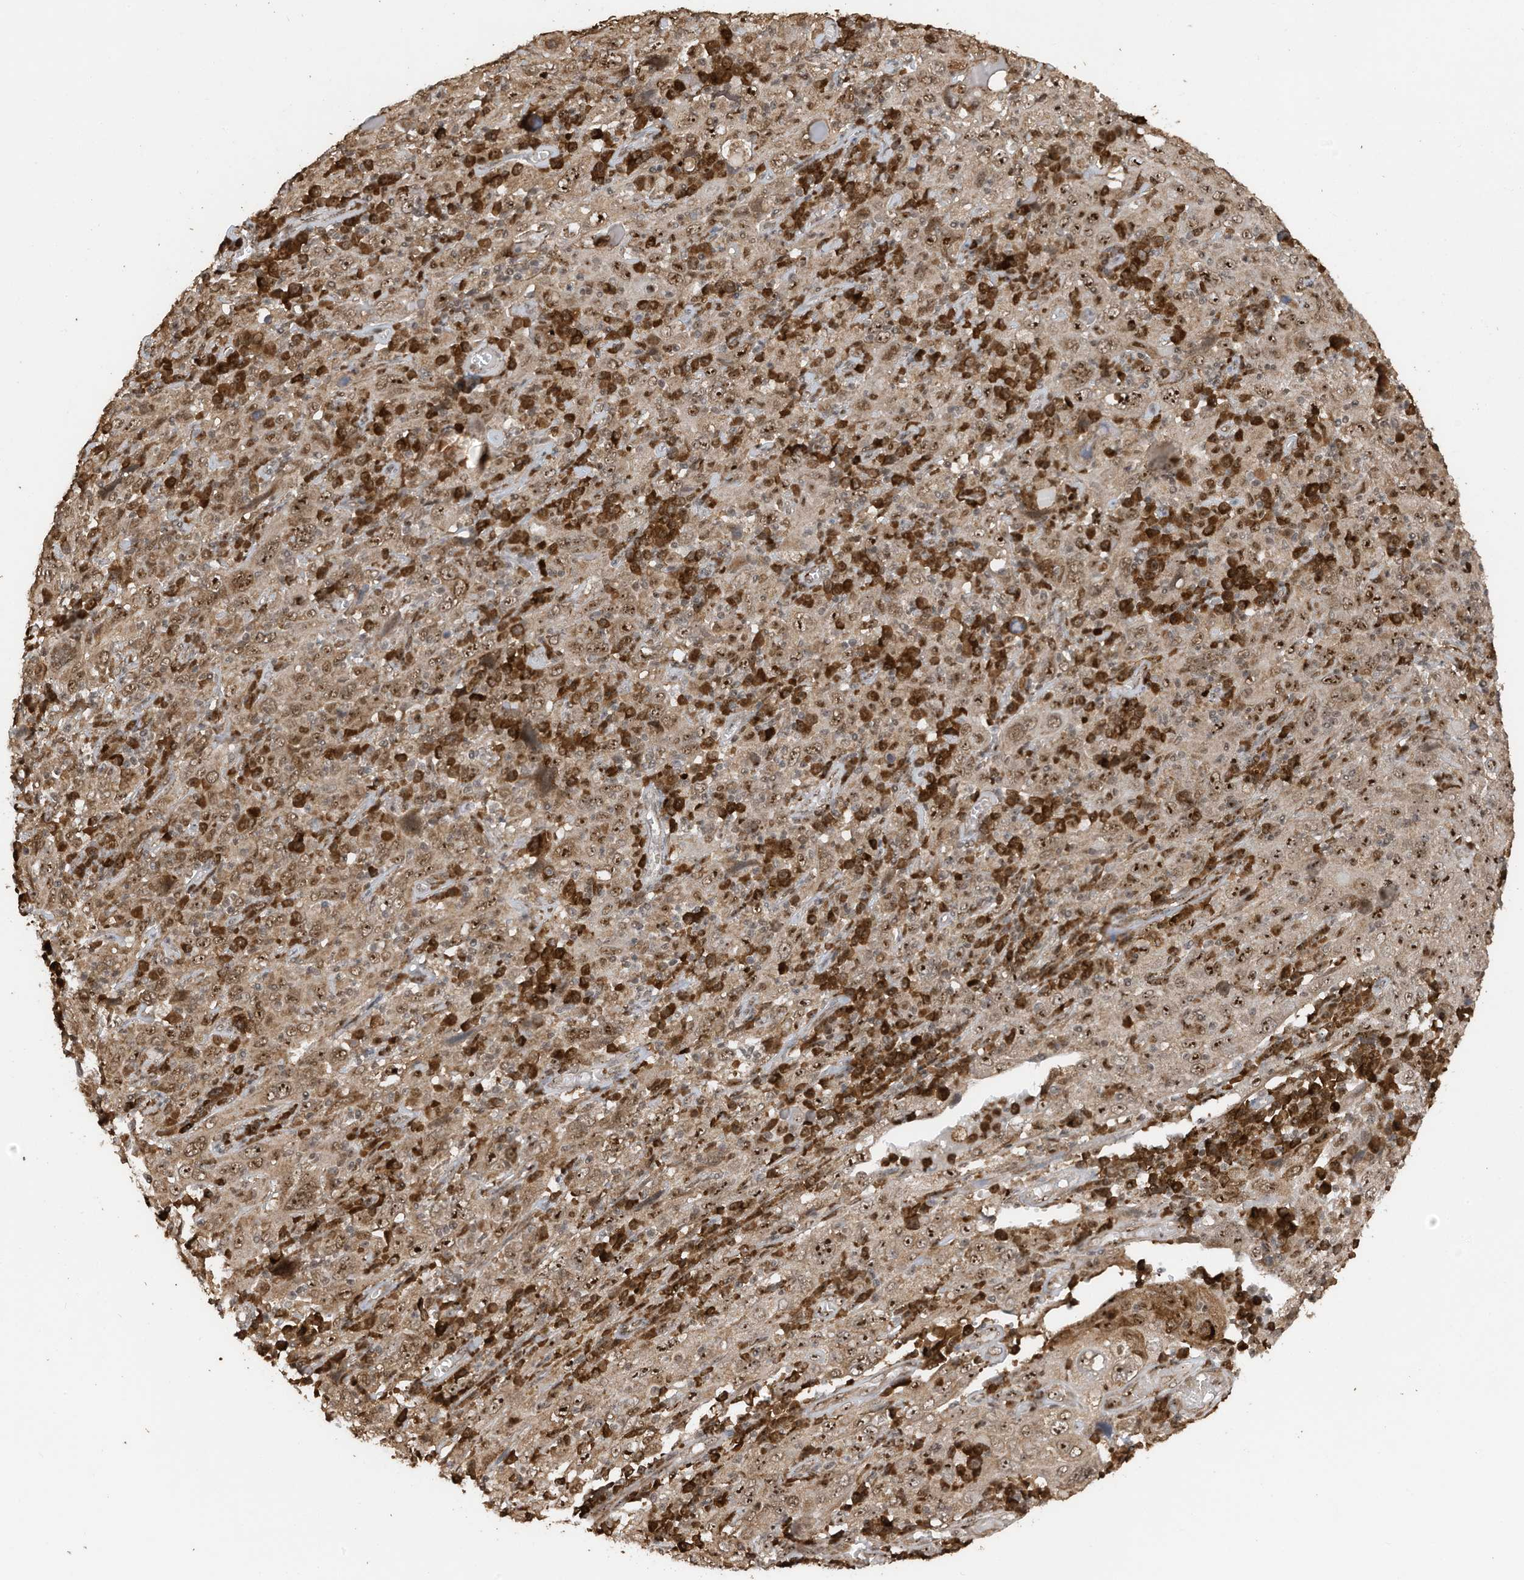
{"staining": {"intensity": "moderate", "quantity": ">75%", "location": "cytoplasmic/membranous,nuclear"}, "tissue": "cervical cancer", "cell_type": "Tumor cells", "image_type": "cancer", "snomed": [{"axis": "morphology", "description": "Squamous cell carcinoma, NOS"}, {"axis": "topography", "description": "Cervix"}], "caption": "High-power microscopy captured an IHC photomicrograph of cervical cancer, revealing moderate cytoplasmic/membranous and nuclear positivity in about >75% of tumor cells. The staining was performed using DAB to visualize the protein expression in brown, while the nuclei were stained in blue with hematoxylin (Magnification: 20x).", "gene": "ERLEC1", "patient": {"sex": "female", "age": 46}}